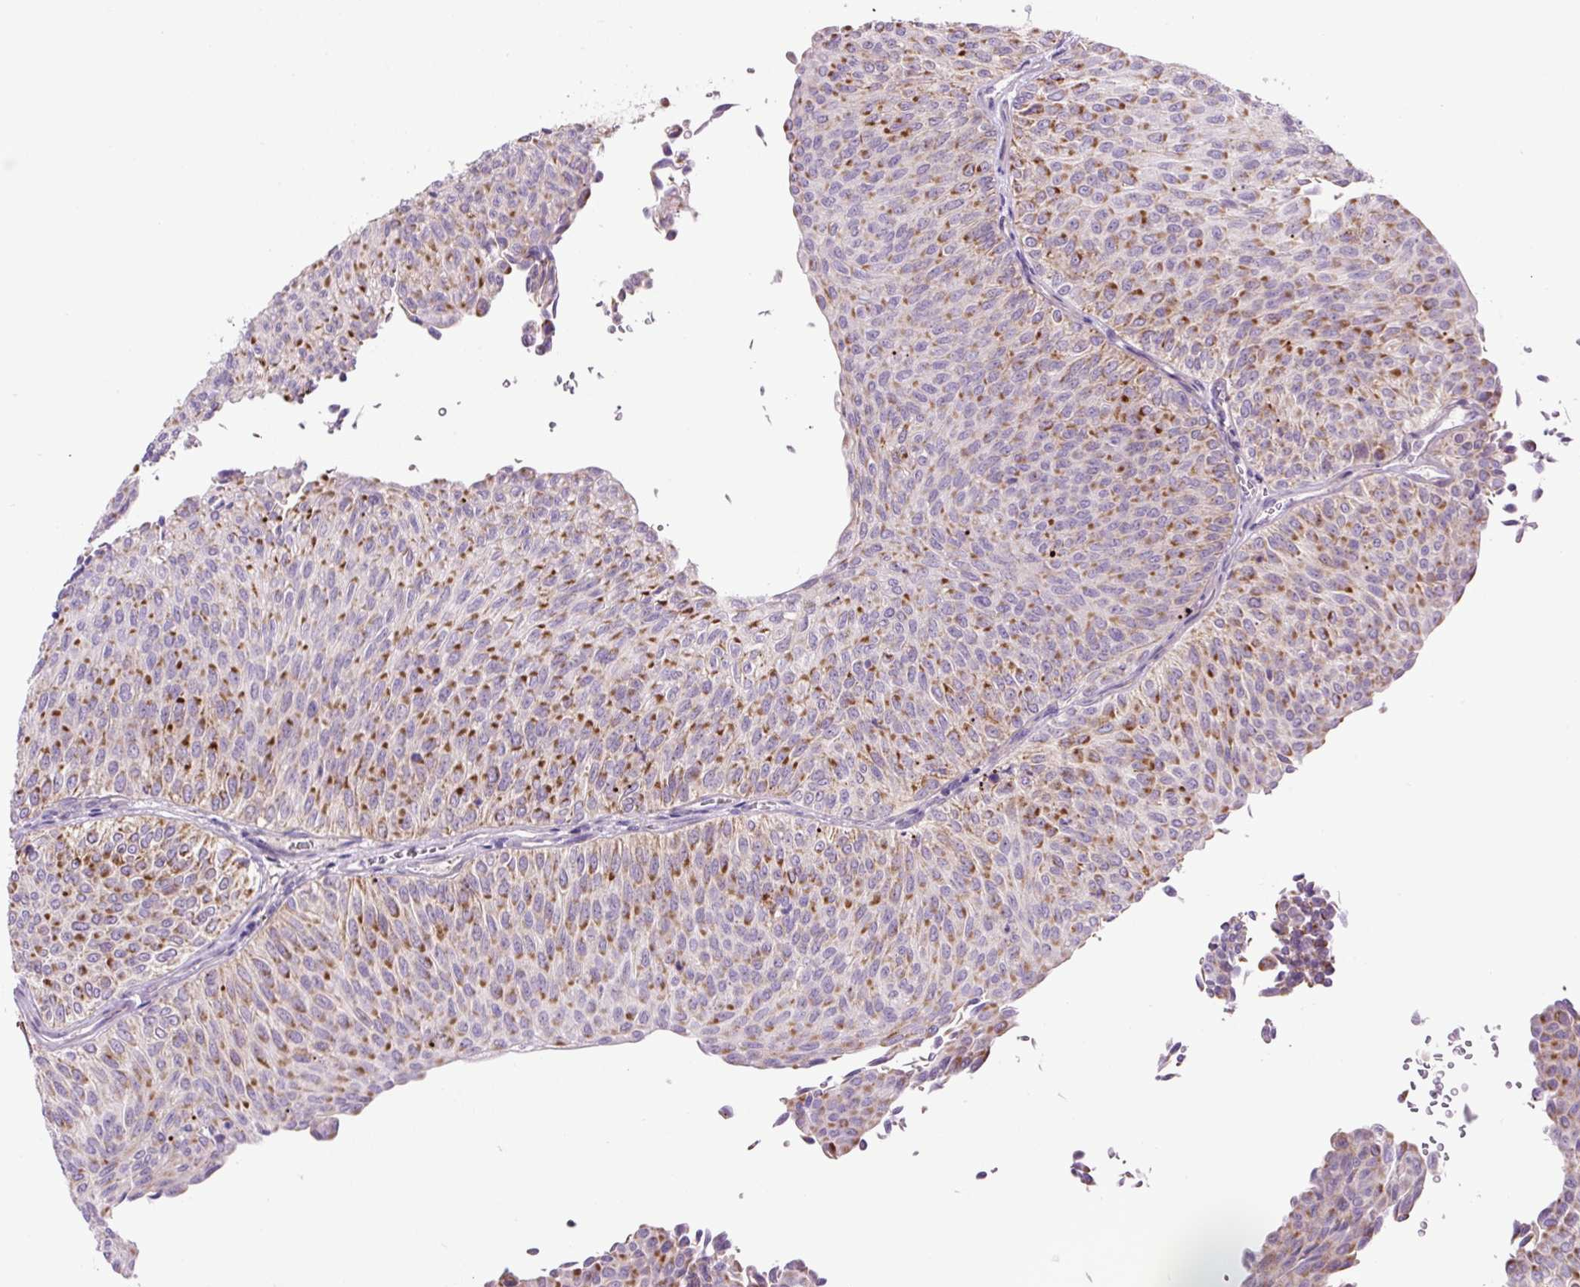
{"staining": {"intensity": "moderate", "quantity": ">75%", "location": "cytoplasmic/membranous"}, "tissue": "urothelial cancer", "cell_type": "Tumor cells", "image_type": "cancer", "snomed": [{"axis": "morphology", "description": "Urothelial carcinoma, Low grade"}, {"axis": "topography", "description": "Urinary bladder"}], "caption": "Immunohistochemical staining of human urothelial cancer demonstrates medium levels of moderate cytoplasmic/membranous protein expression in about >75% of tumor cells.", "gene": "OGDHL", "patient": {"sex": "male", "age": 78}}